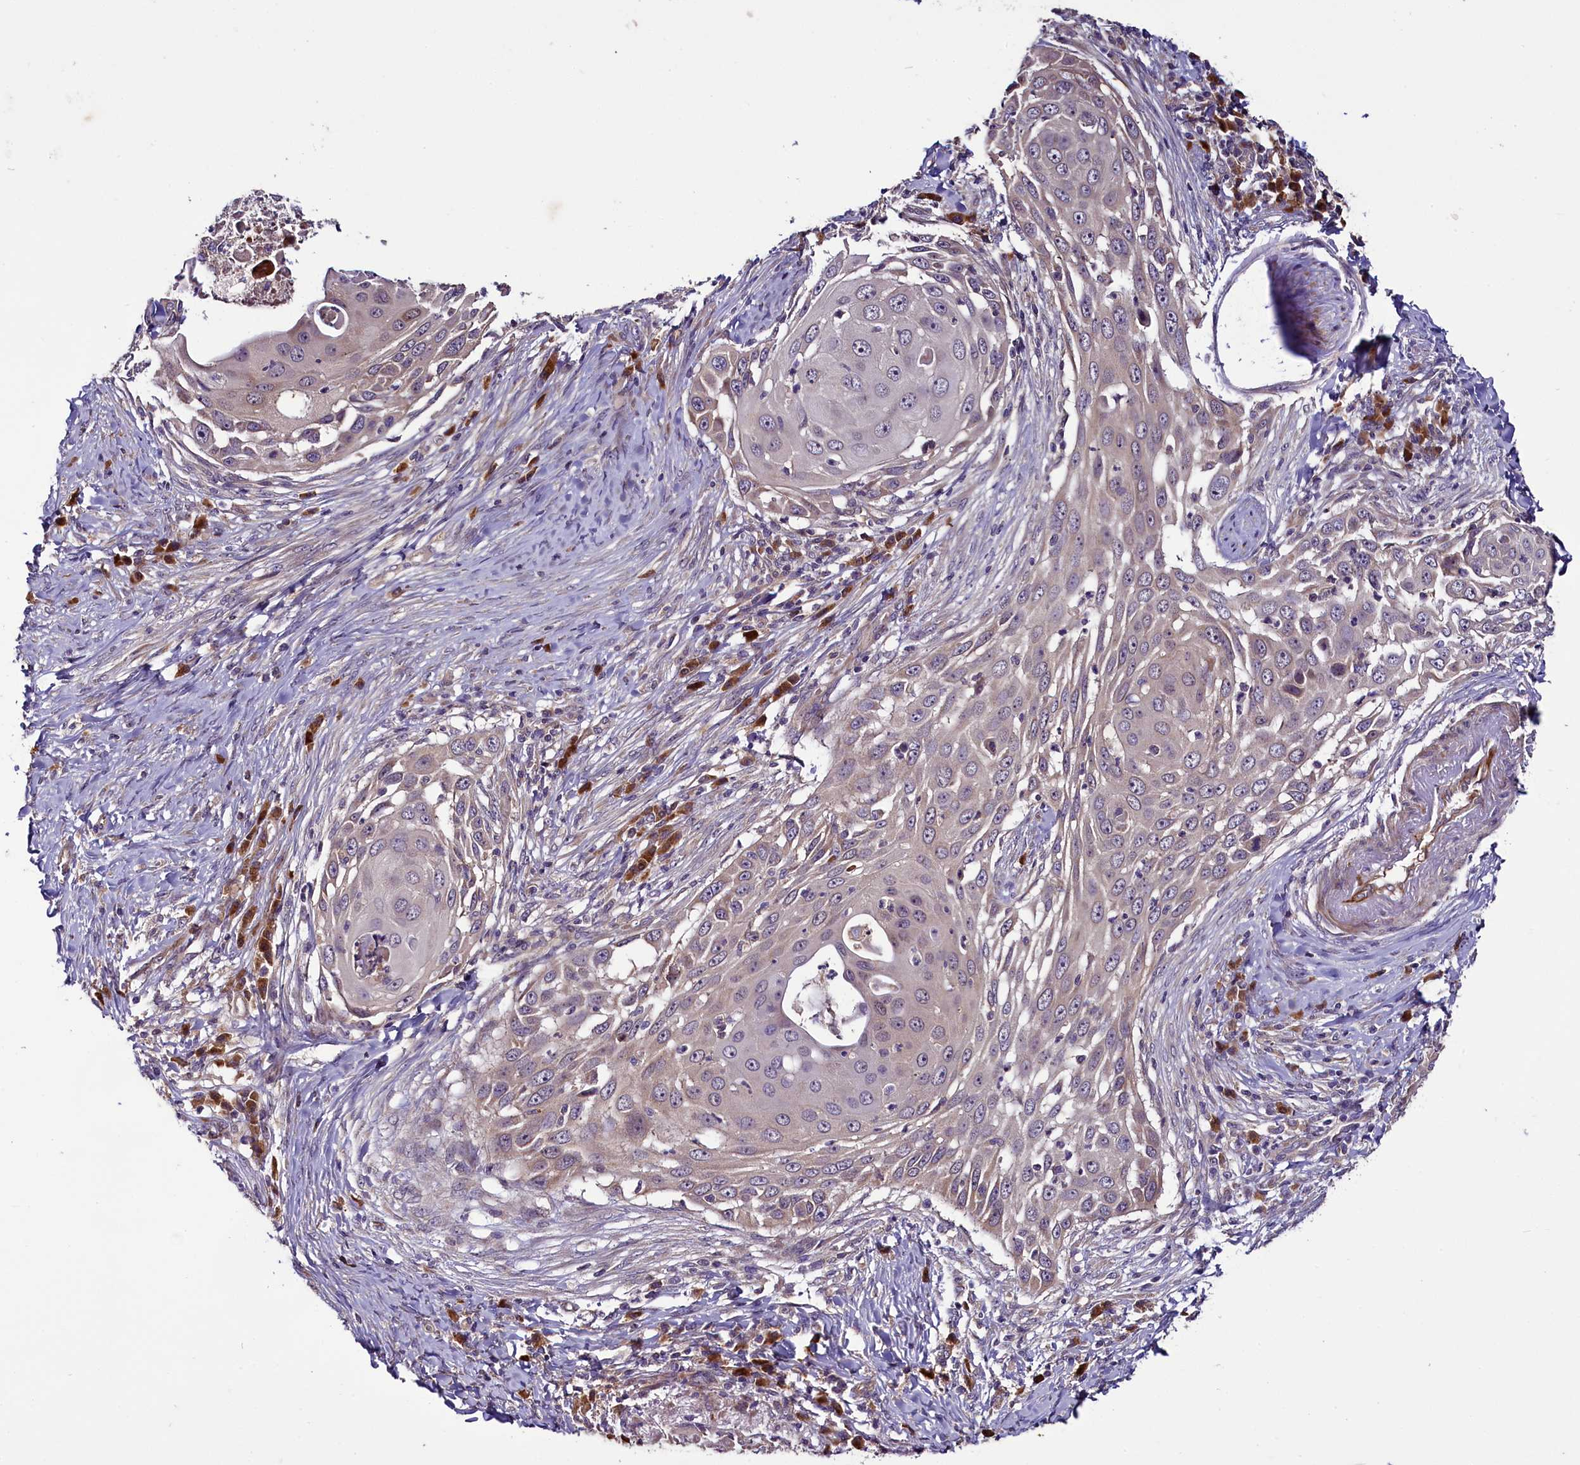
{"staining": {"intensity": "negative", "quantity": "none", "location": "none"}, "tissue": "skin cancer", "cell_type": "Tumor cells", "image_type": "cancer", "snomed": [{"axis": "morphology", "description": "Squamous cell carcinoma, NOS"}, {"axis": "topography", "description": "Skin"}], "caption": "IHC image of neoplastic tissue: human squamous cell carcinoma (skin) stained with DAB (3,3'-diaminobenzidine) shows no significant protein staining in tumor cells.", "gene": "RPUSD2", "patient": {"sex": "female", "age": 44}}